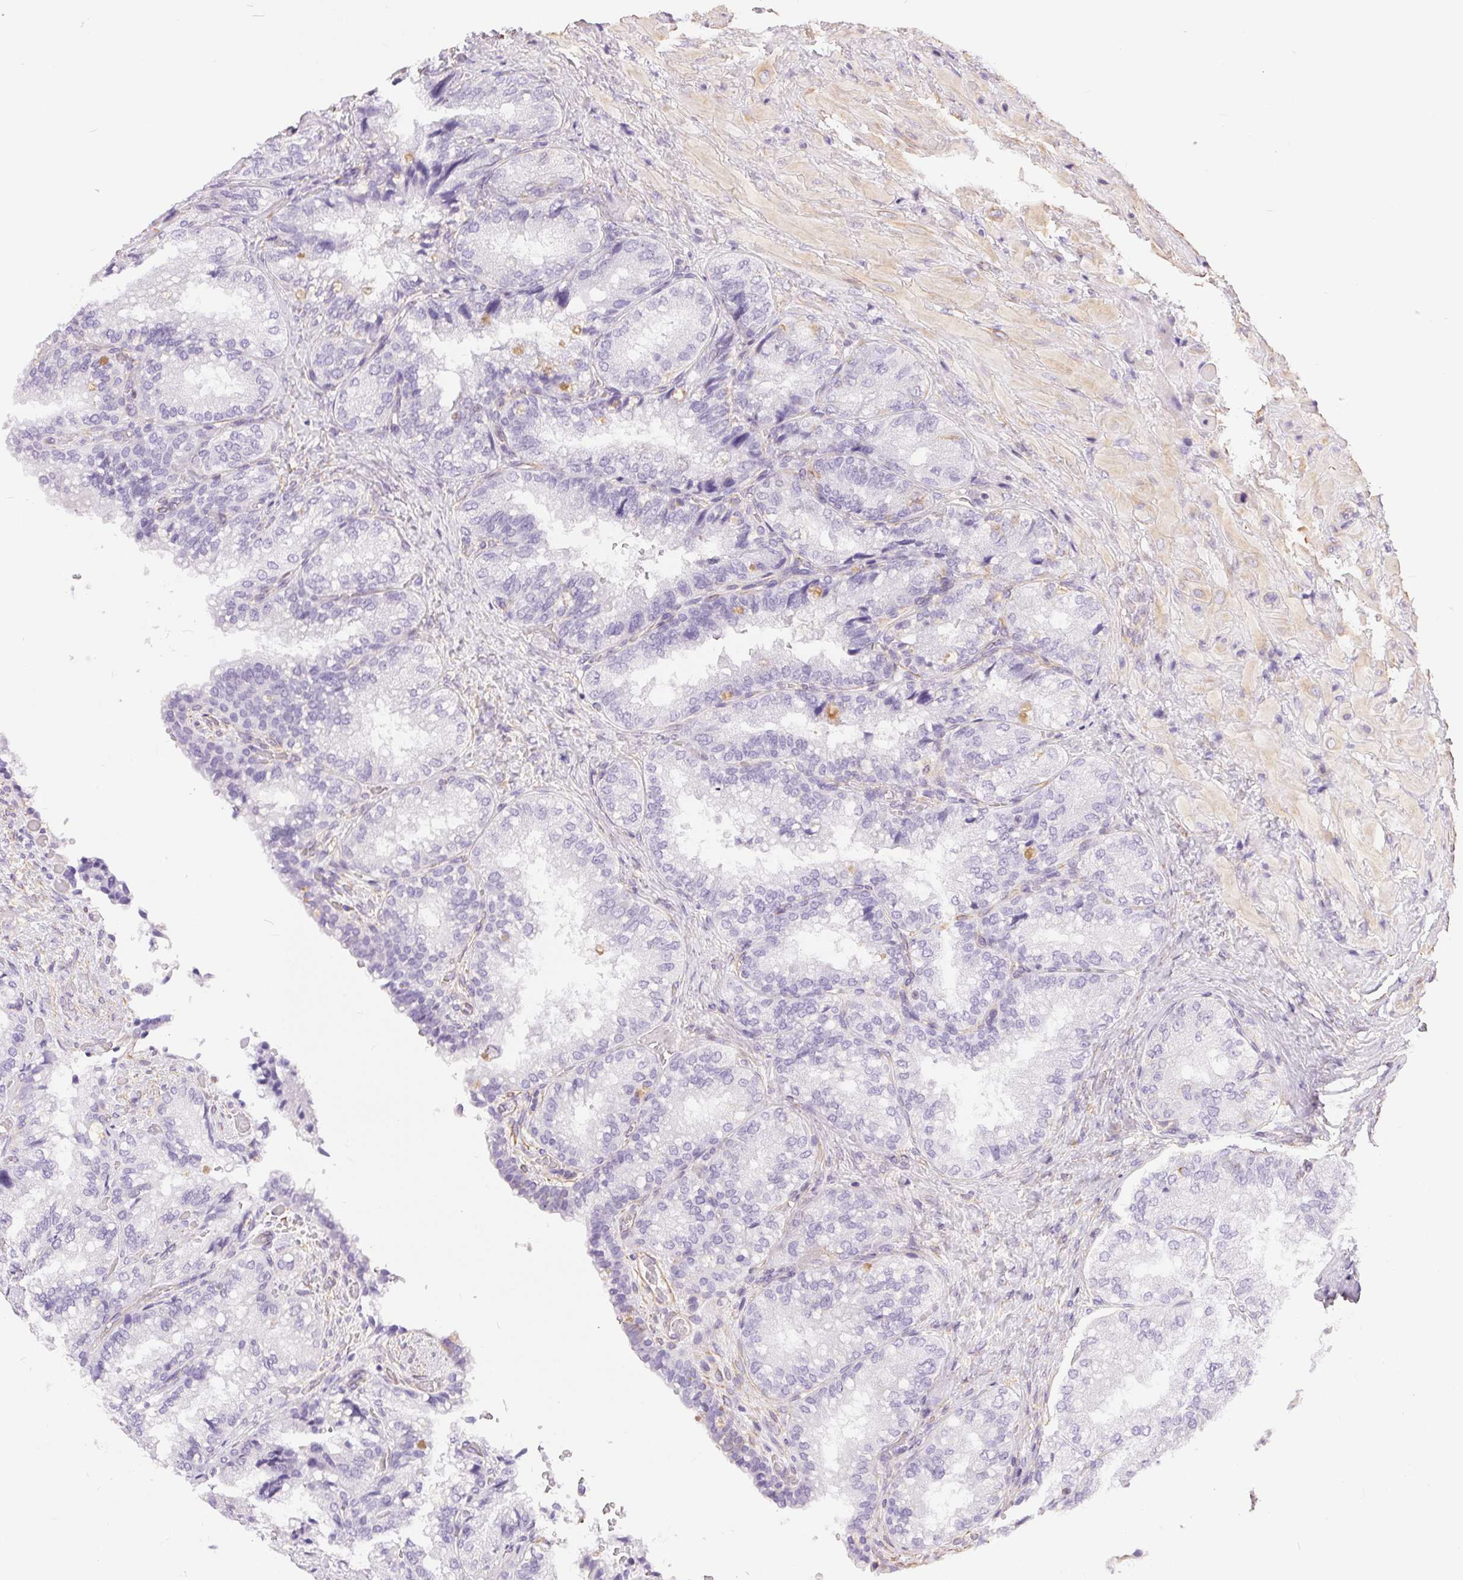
{"staining": {"intensity": "negative", "quantity": "none", "location": "none"}, "tissue": "seminal vesicle", "cell_type": "Glandular cells", "image_type": "normal", "snomed": [{"axis": "morphology", "description": "Normal tissue, NOS"}, {"axis": "topography", "description": "Seminal veicle"}], "caption": "A high-resolution histopathology image shows immunohistochemistry staining of normal seminal vesicle, which reveals no significant positivity in glandular cells. (DAB (3,3'-diaminobenzidine) immunohistochemistry with hematoxylin counter stain).", "gene": "GFAP", "patient": {"sex": "male", "age": 57}}